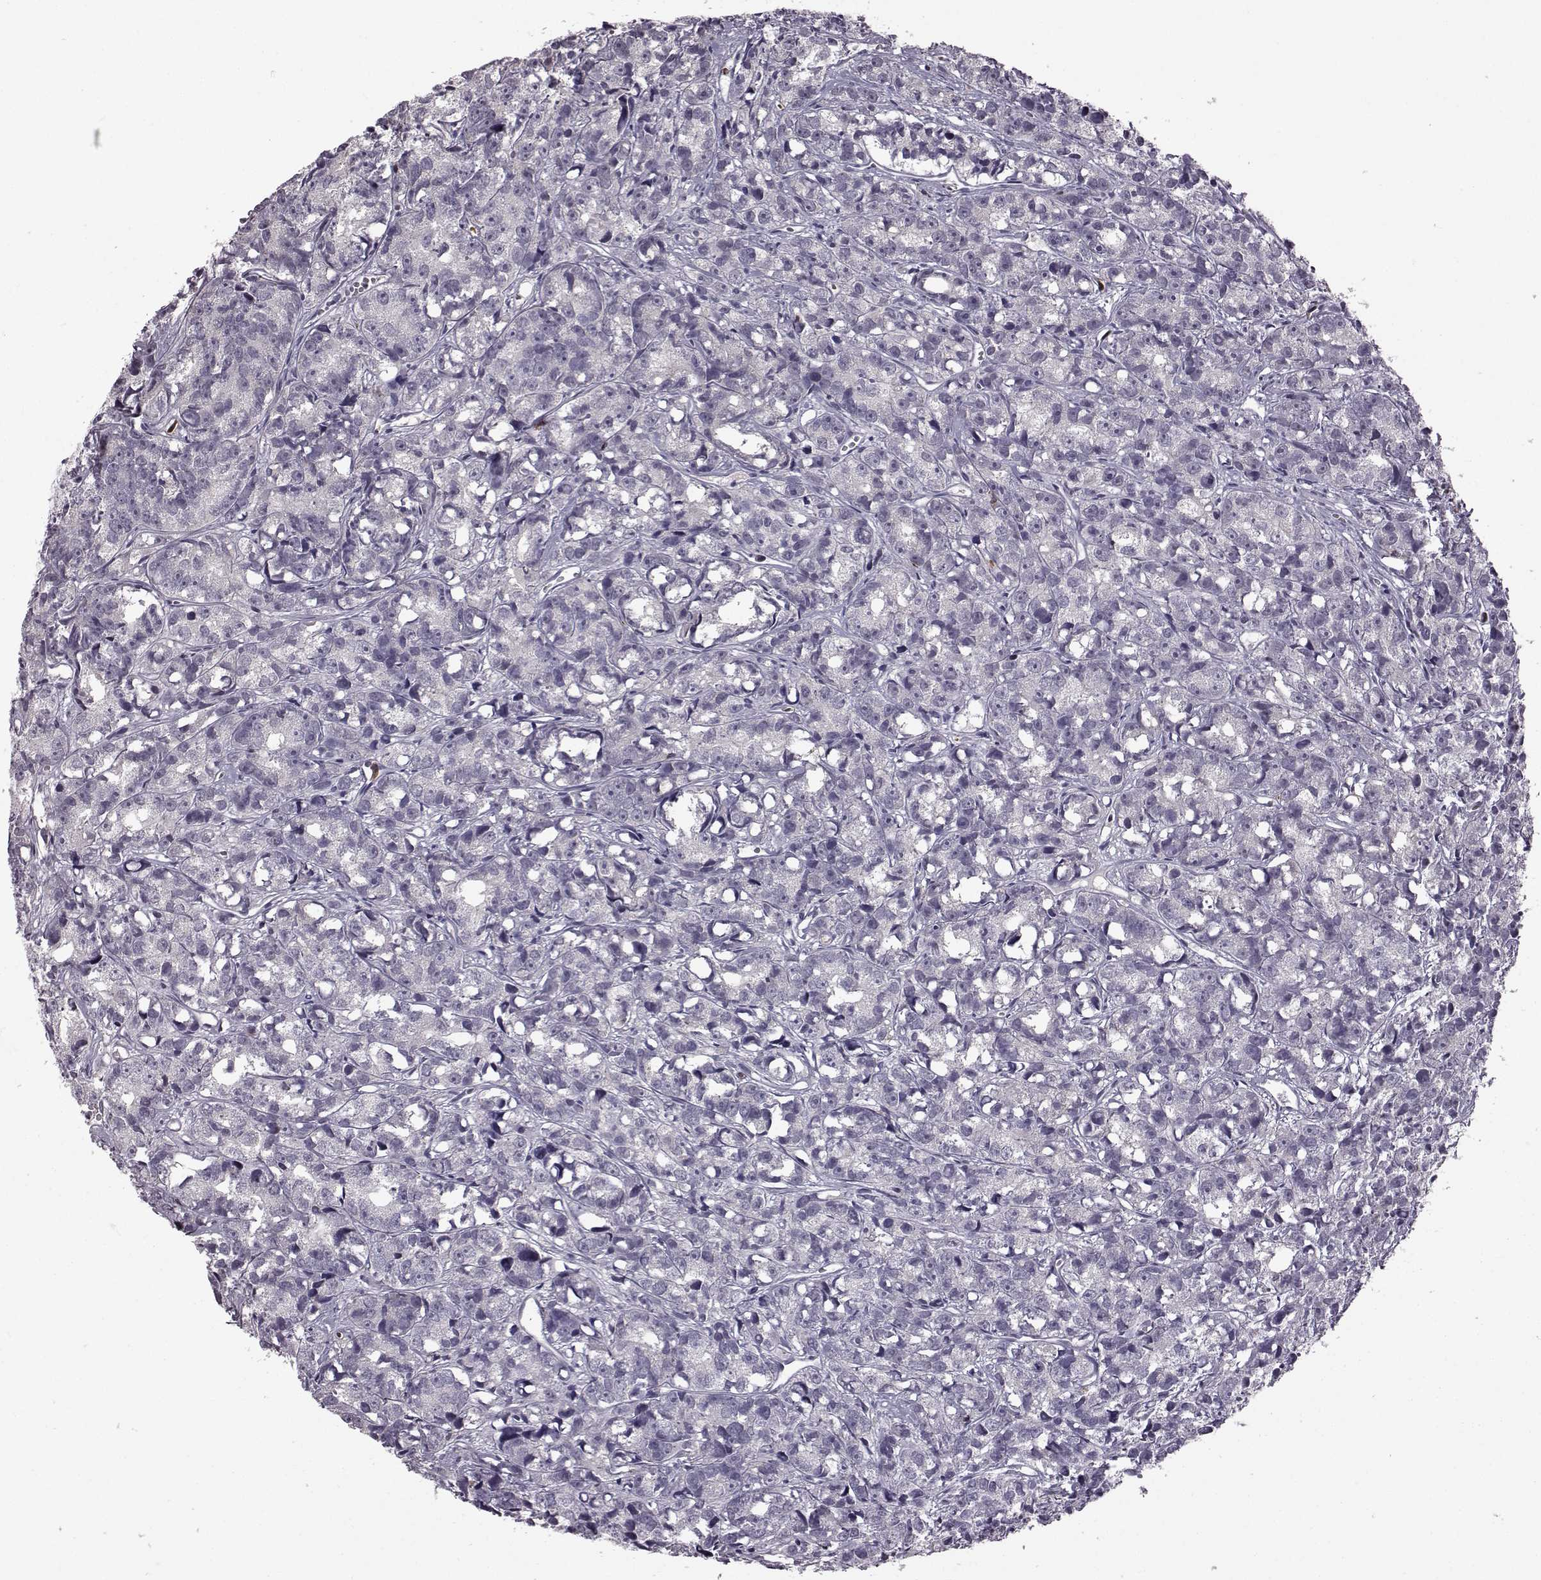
{"staining": {"intensity": "negative", "quantity": "none", "location": "none"}, "tissue": "prostate cancer", "cell_type": "Tumor cells", "image_type": "cancer", "snomed": [{"axis": "morphology", "description": "Adenocarcinoma, High grade"}, {"axis": "topography", "description": "Prostate"}], "caption": "DAB (3,3'-diaminobenzidine) immunohistochemical staining of high-grade adenocarcinoma (prostate) demonstrates no significant positivity in tumor cells.", "gene": "DOK2", "patient": {"sex": "male", "age": 77}}